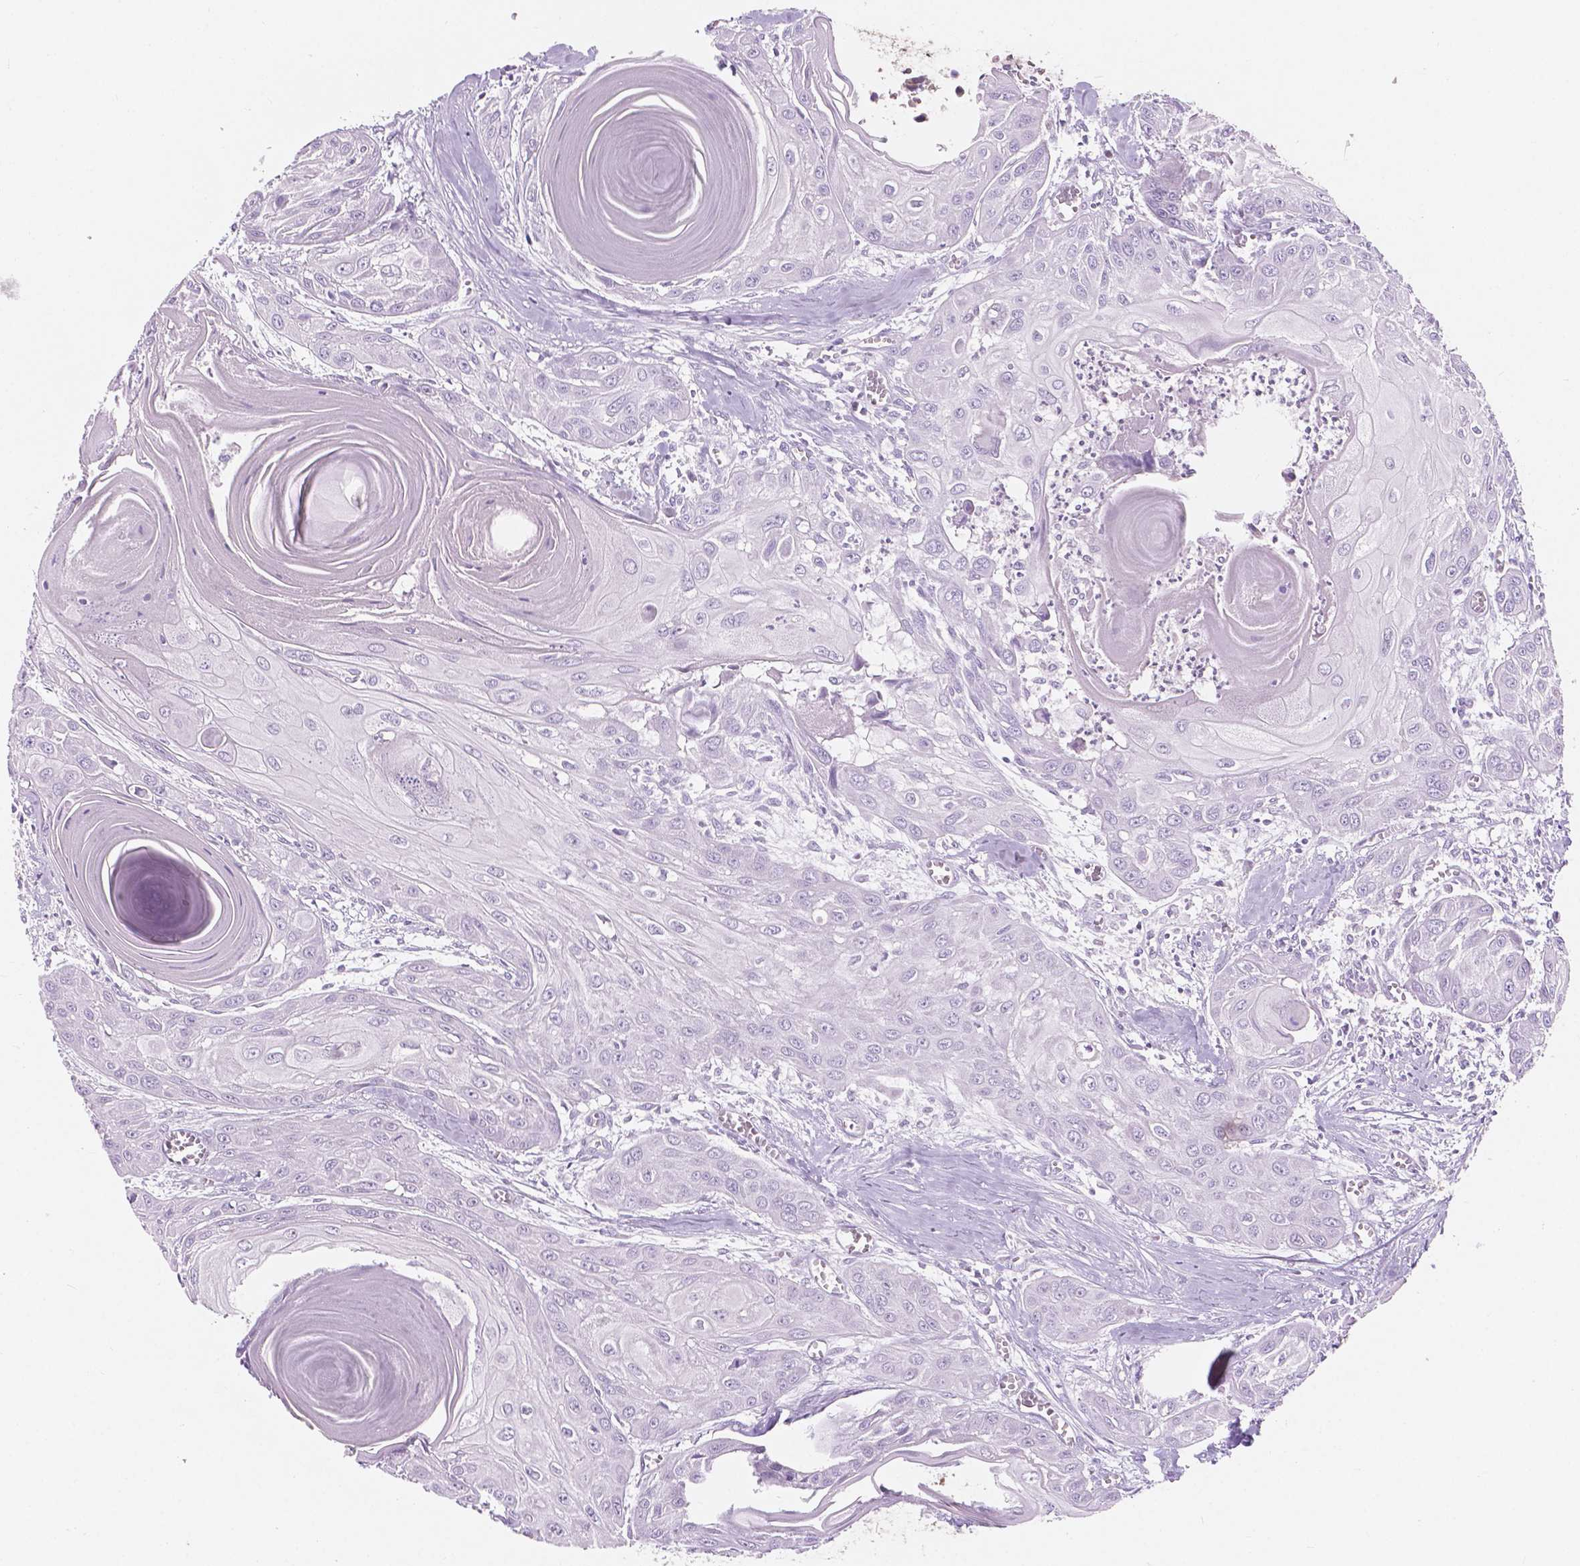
{"staining": {"intensity": "negative", "quantity": "none", "location": "none"}, "tissue": "head and neck cancer", "cell_type": "Tumor cells", "image_type": "cancer", "snomed": [{"axis": "morphology", "description": "Squamous cell carcinoma, NOS"}, {"axis": "topography", "description": "Oral tissue"}, {"axis": "topography", "description": "Head-Neck"}], "caption": "Tumor cells are negative for brown protein staining in squamous cell carcinoma (head and neck).", "gene": "IREB2", "patient": {"sex": "male", "age": 71}}